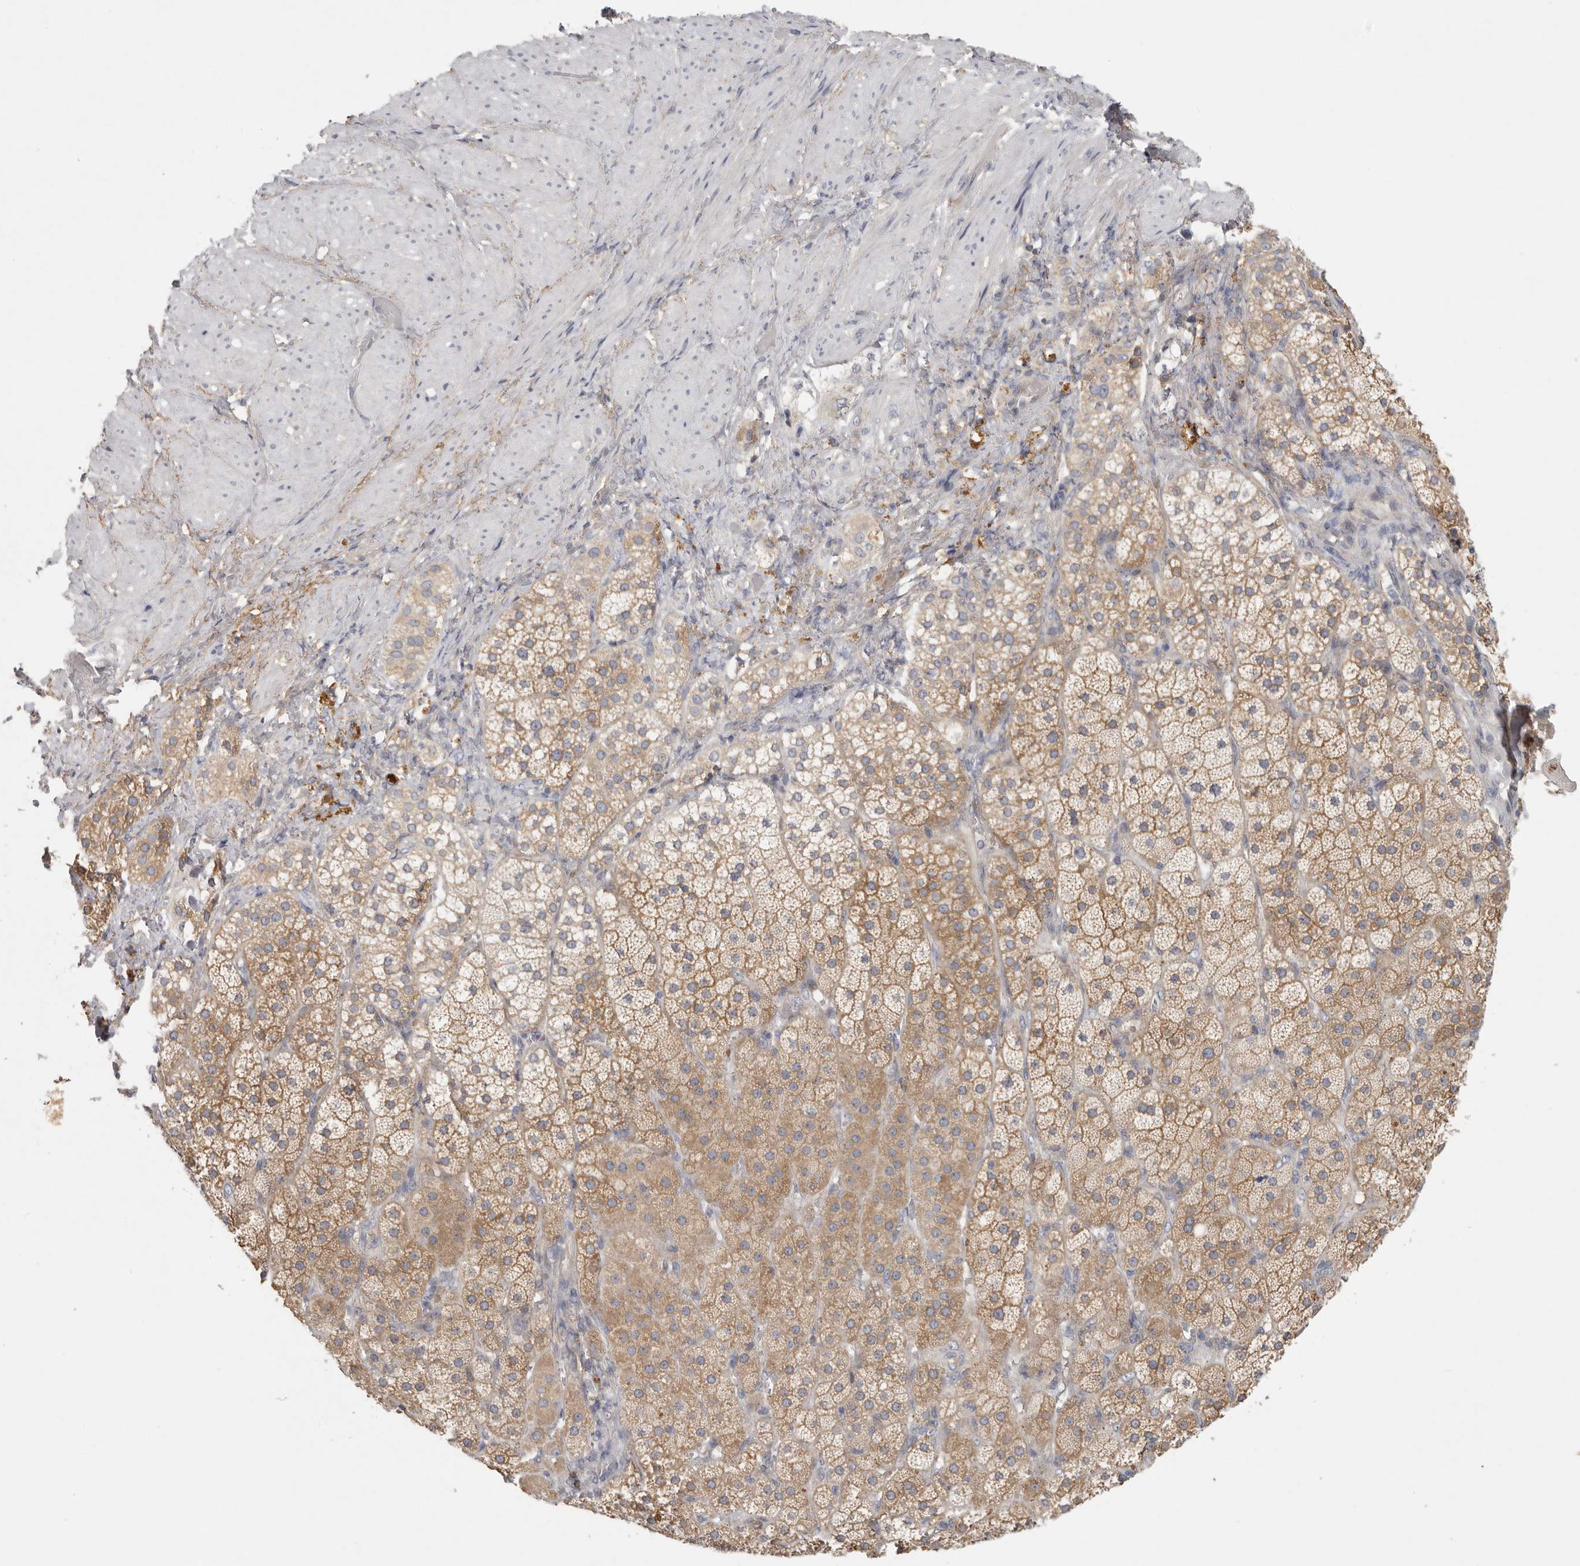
{"staining": {"intensity": "moderate", "quantity": ">75%", "location": "cytoplasmic/membranous"}, "tissue": "adrenal gland", "cell_type": "Glandular cells", "image_type": "normal", "snomed": [{"axis": "morphology", "description": "Normal tissue, NOS"}, {"axis": "topography", "description": "Adrenal gland"}], "caption": "High-magnification brightfield microscopy of benign adrenal gland stained with DAB (brown) and counterstained with hematoxylin (blue). glandular cells exhibit moderate cytoplasmic/membranous expression is seen in about>75% of cells. Using DAB (3,3'-diaminobenzidine) (brown) and hematoxylin (blue) stains, captured at high magnification using brightfield microscopy.", "gene": "CFAP298", "patient": {"sex": "male", "age": 57}}